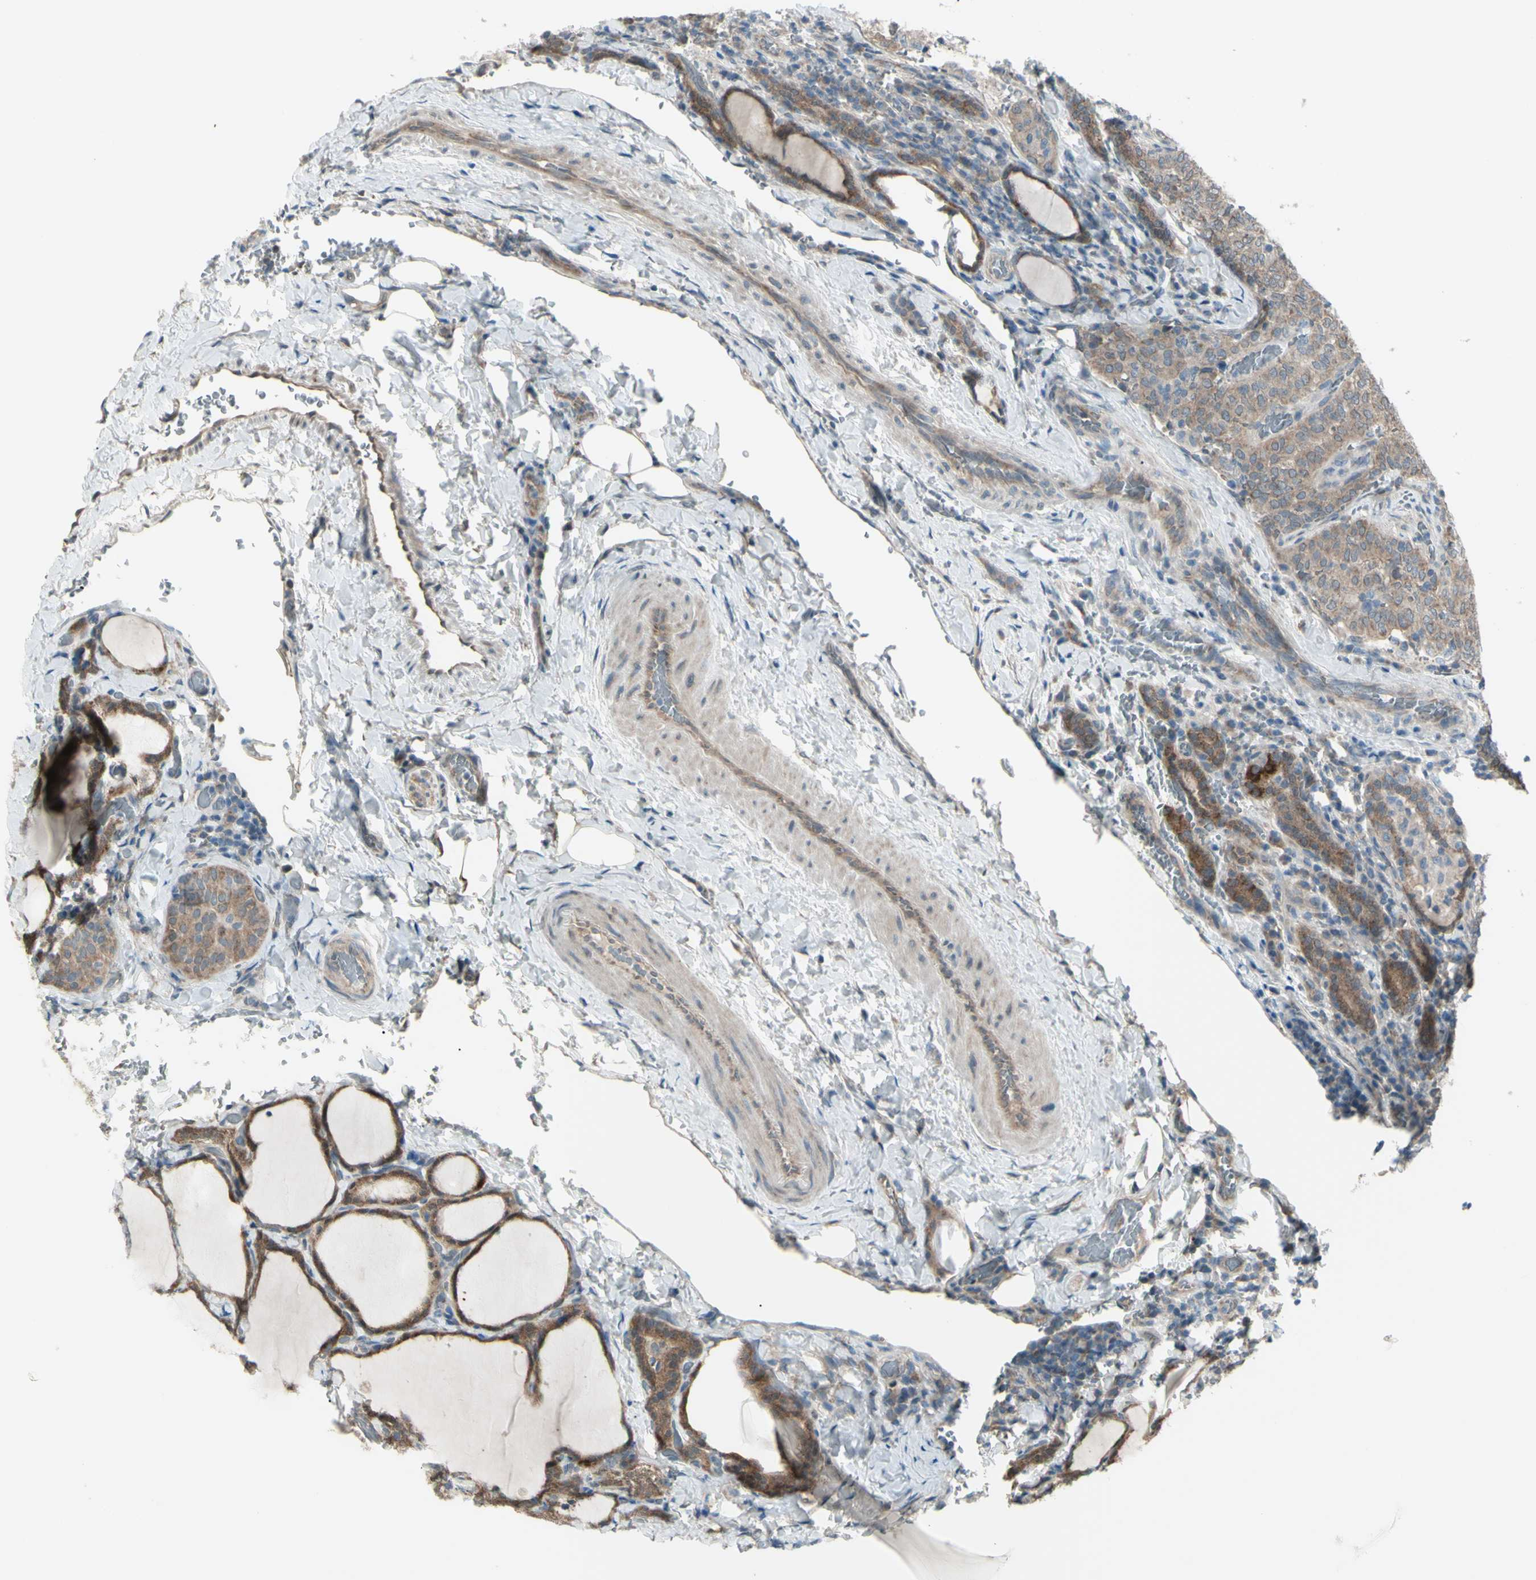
{"staining": {"intensity": "weak", "quantity": ">75%", "location": "cytoplasmic/membranous"}, "tissue": "thyroid cancer", "cell_type": "Tumor cells", "image_type": "cancer", "snomed": [{"axis": "morphology", "description": "Normal tissue, NOS"}, {"axis": "morphology", "description": "Papillary adenocarcinoma, NOS"}, {"axis": "topography", "description": "Thyroid gland"}], "caption": "A micrograph showing weak cytoplasmic/membranous staining in about >75% of tumor cells in papillary adenocarcinoma (thyroid), as visualized by brown immunohistochemical staining.", "gene": "NAXD", "patient": {"sex": "female", "age": 30}}